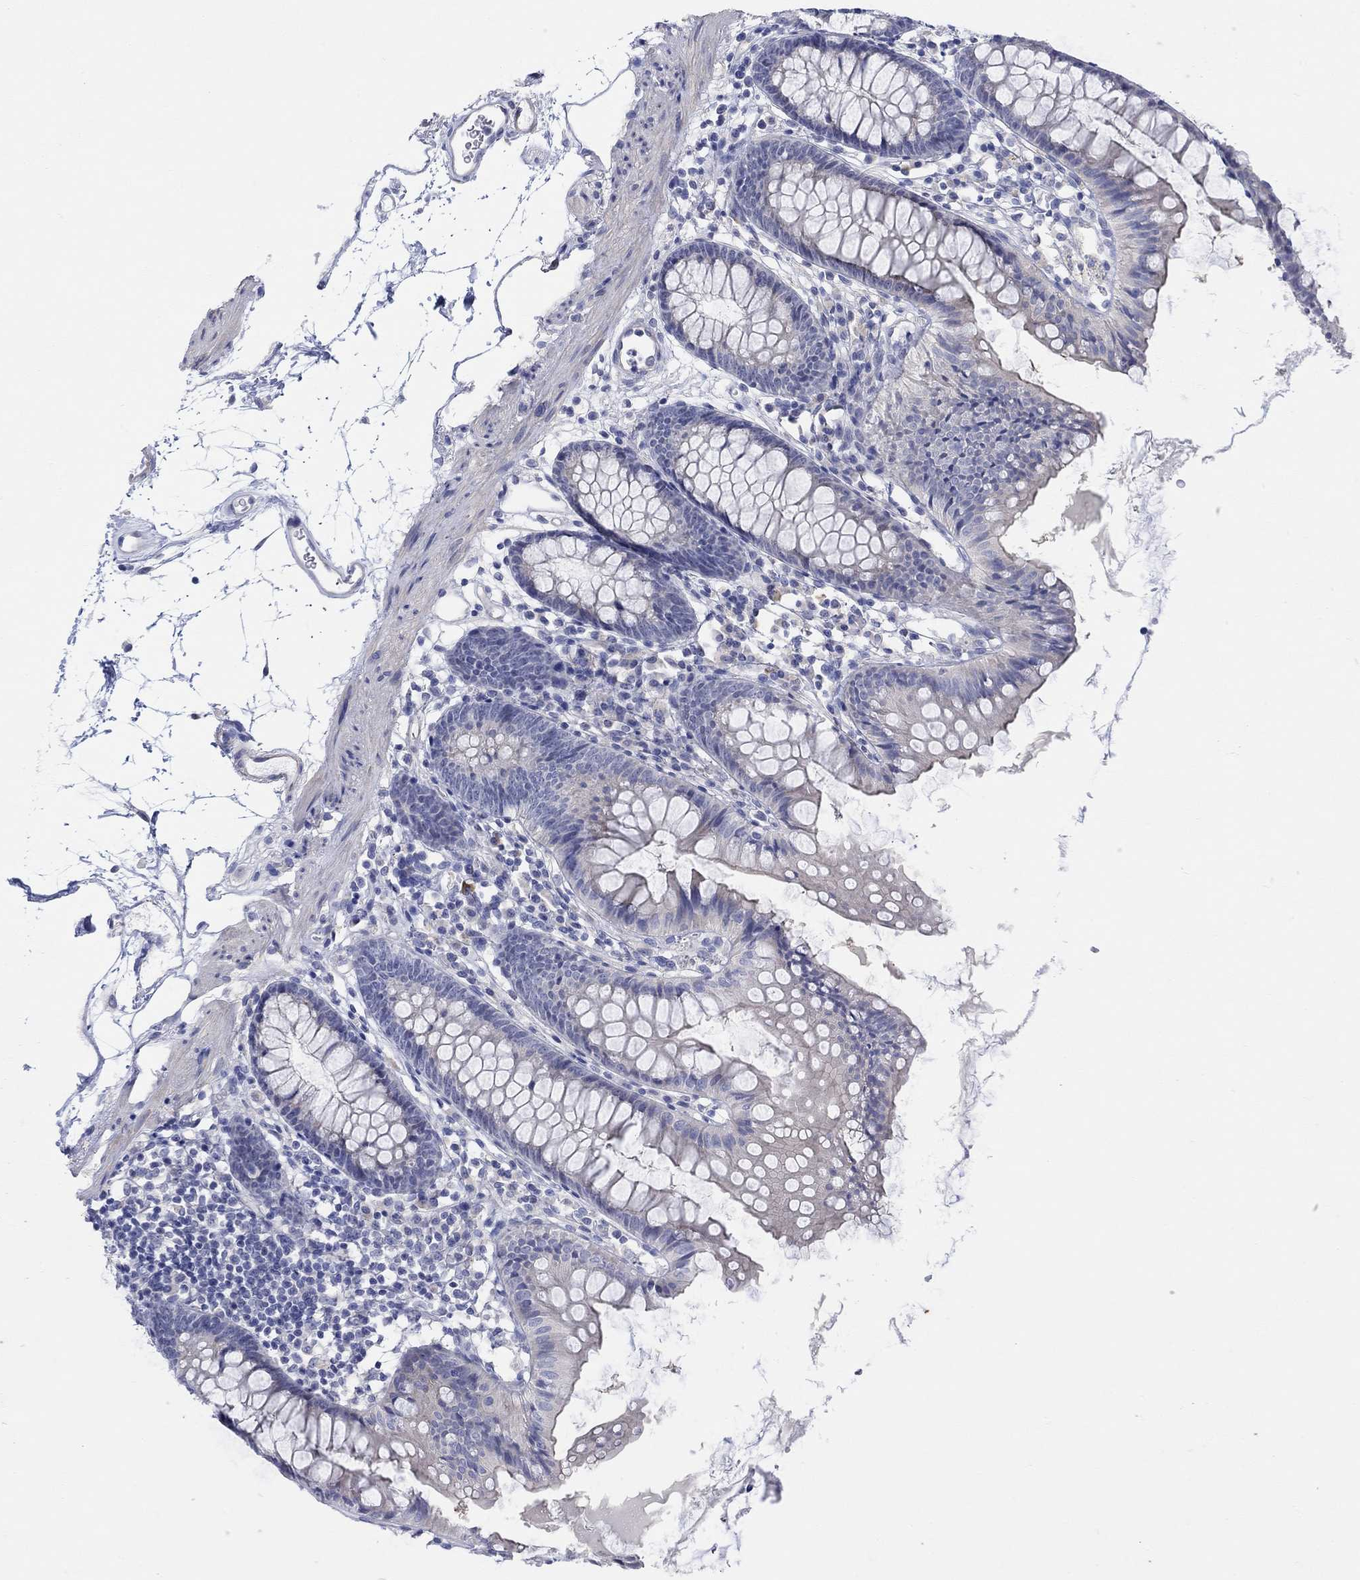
{"staining": {"intensity": "negative", "quantity": "none", "location": "none"}, "tissue": "colon", "cell_type": "Endothelial cells", "image_type": "normal", "snomed": [{"axis": "morphology", "description": "Normal tissue, NOS"}, {"axis": "topography", "description": "Colon"}], "caption": "There is no significant expression in endothelial cells of colon.", "gene": "KRT222", "patient": {"sex": "female", "age": 84}}